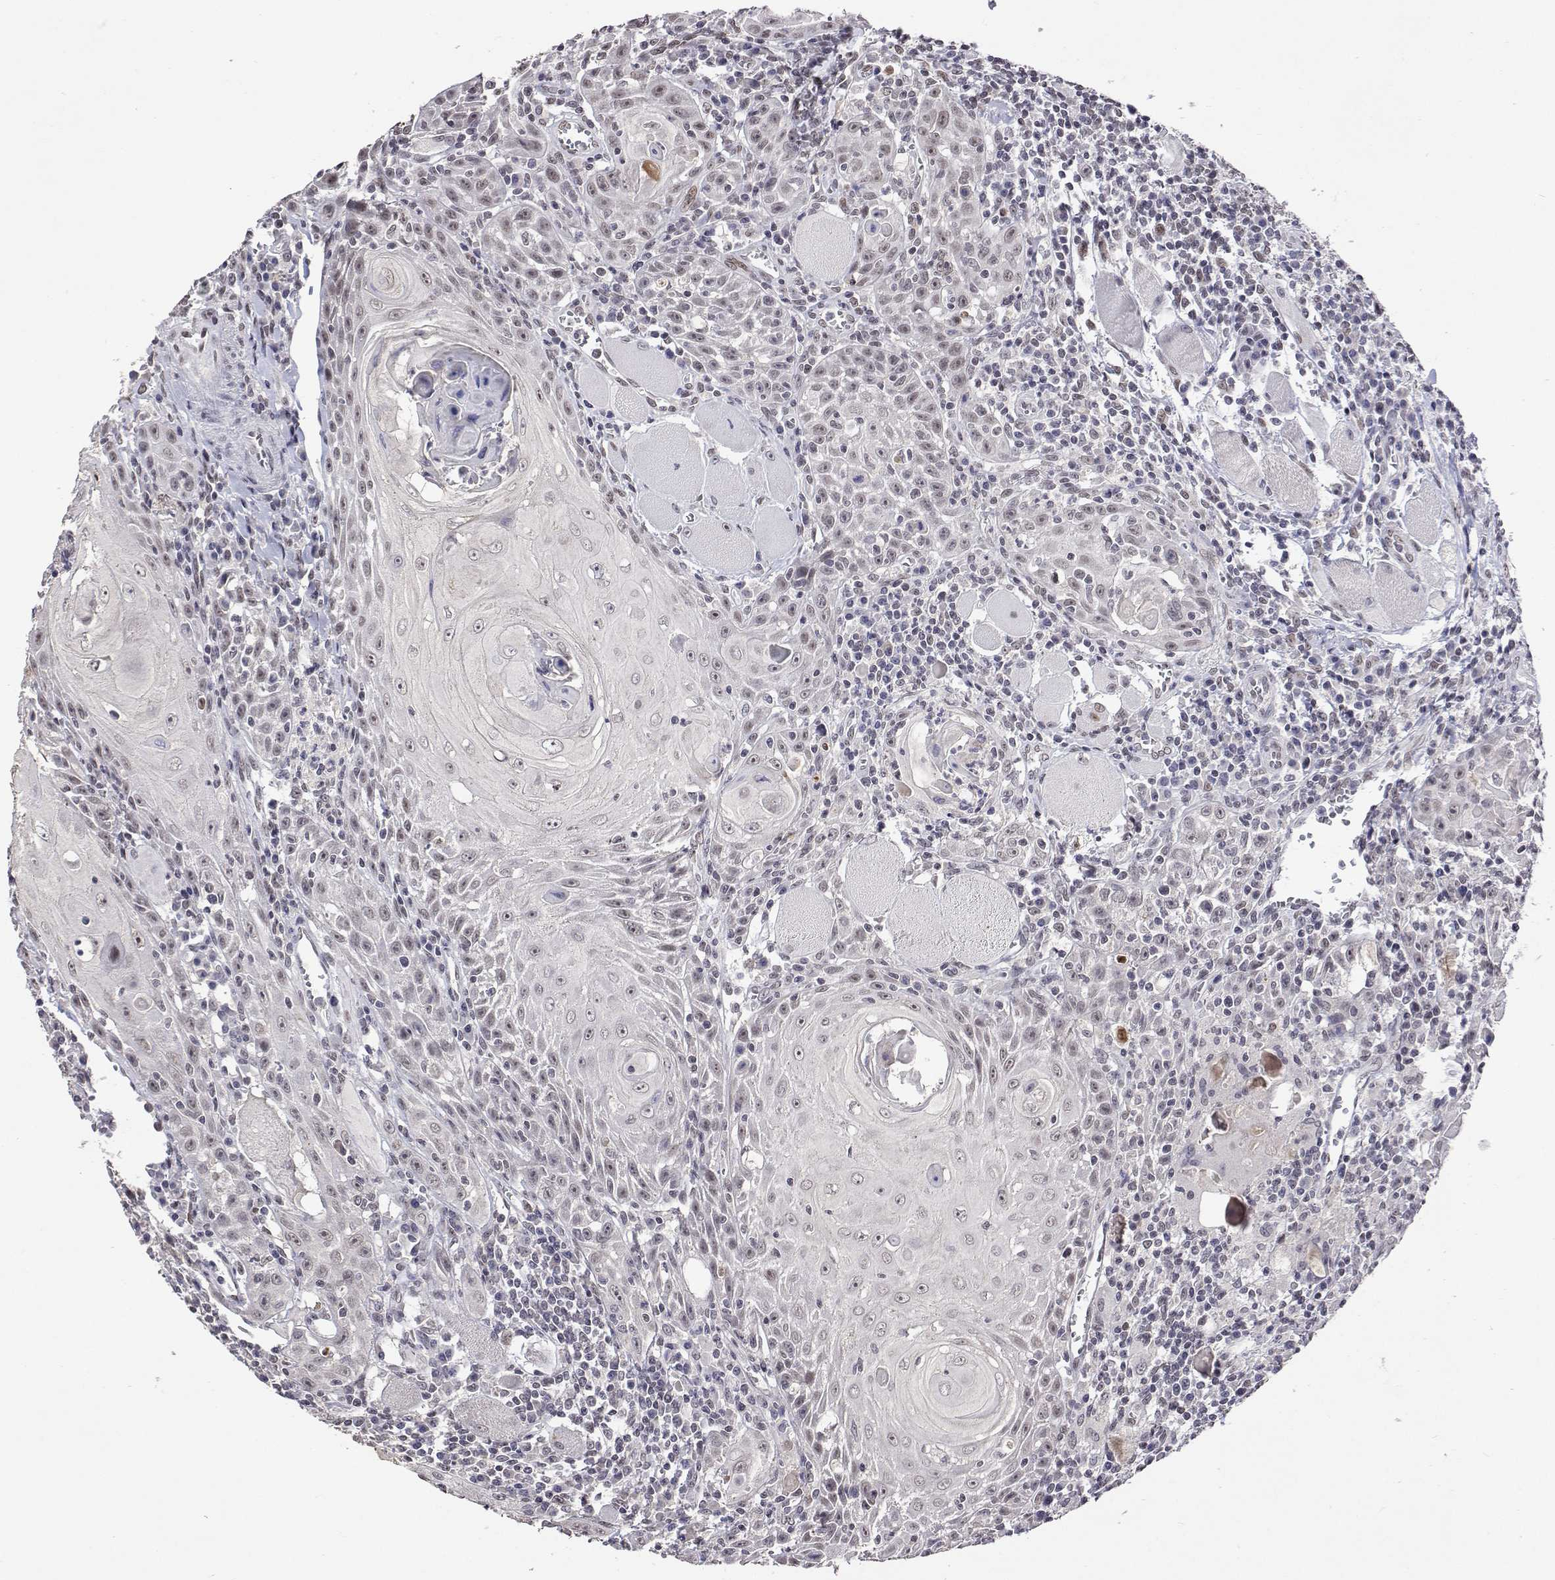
{"staining": {"intensity": "moderate", "quantity": "<25%", "location": "nuclear"}, "tissue": "head and neck cancer", "cell_type": "Tumor cells", "image_type": "cancer", "snomed": [{"axis": "morphology", "description": "Squamous cell carcinoma, NOS"}, {"axis": "topography", "description": "Head-Neck"}], "caption": "The image displays staining of head and neck cancer (squamous cell carcinoma), revealing moderate nuclear protein staining (brown color) within tumor cells.", "gene": "HNRNPA0", "patient": {"sex": "male", "age": 52}}